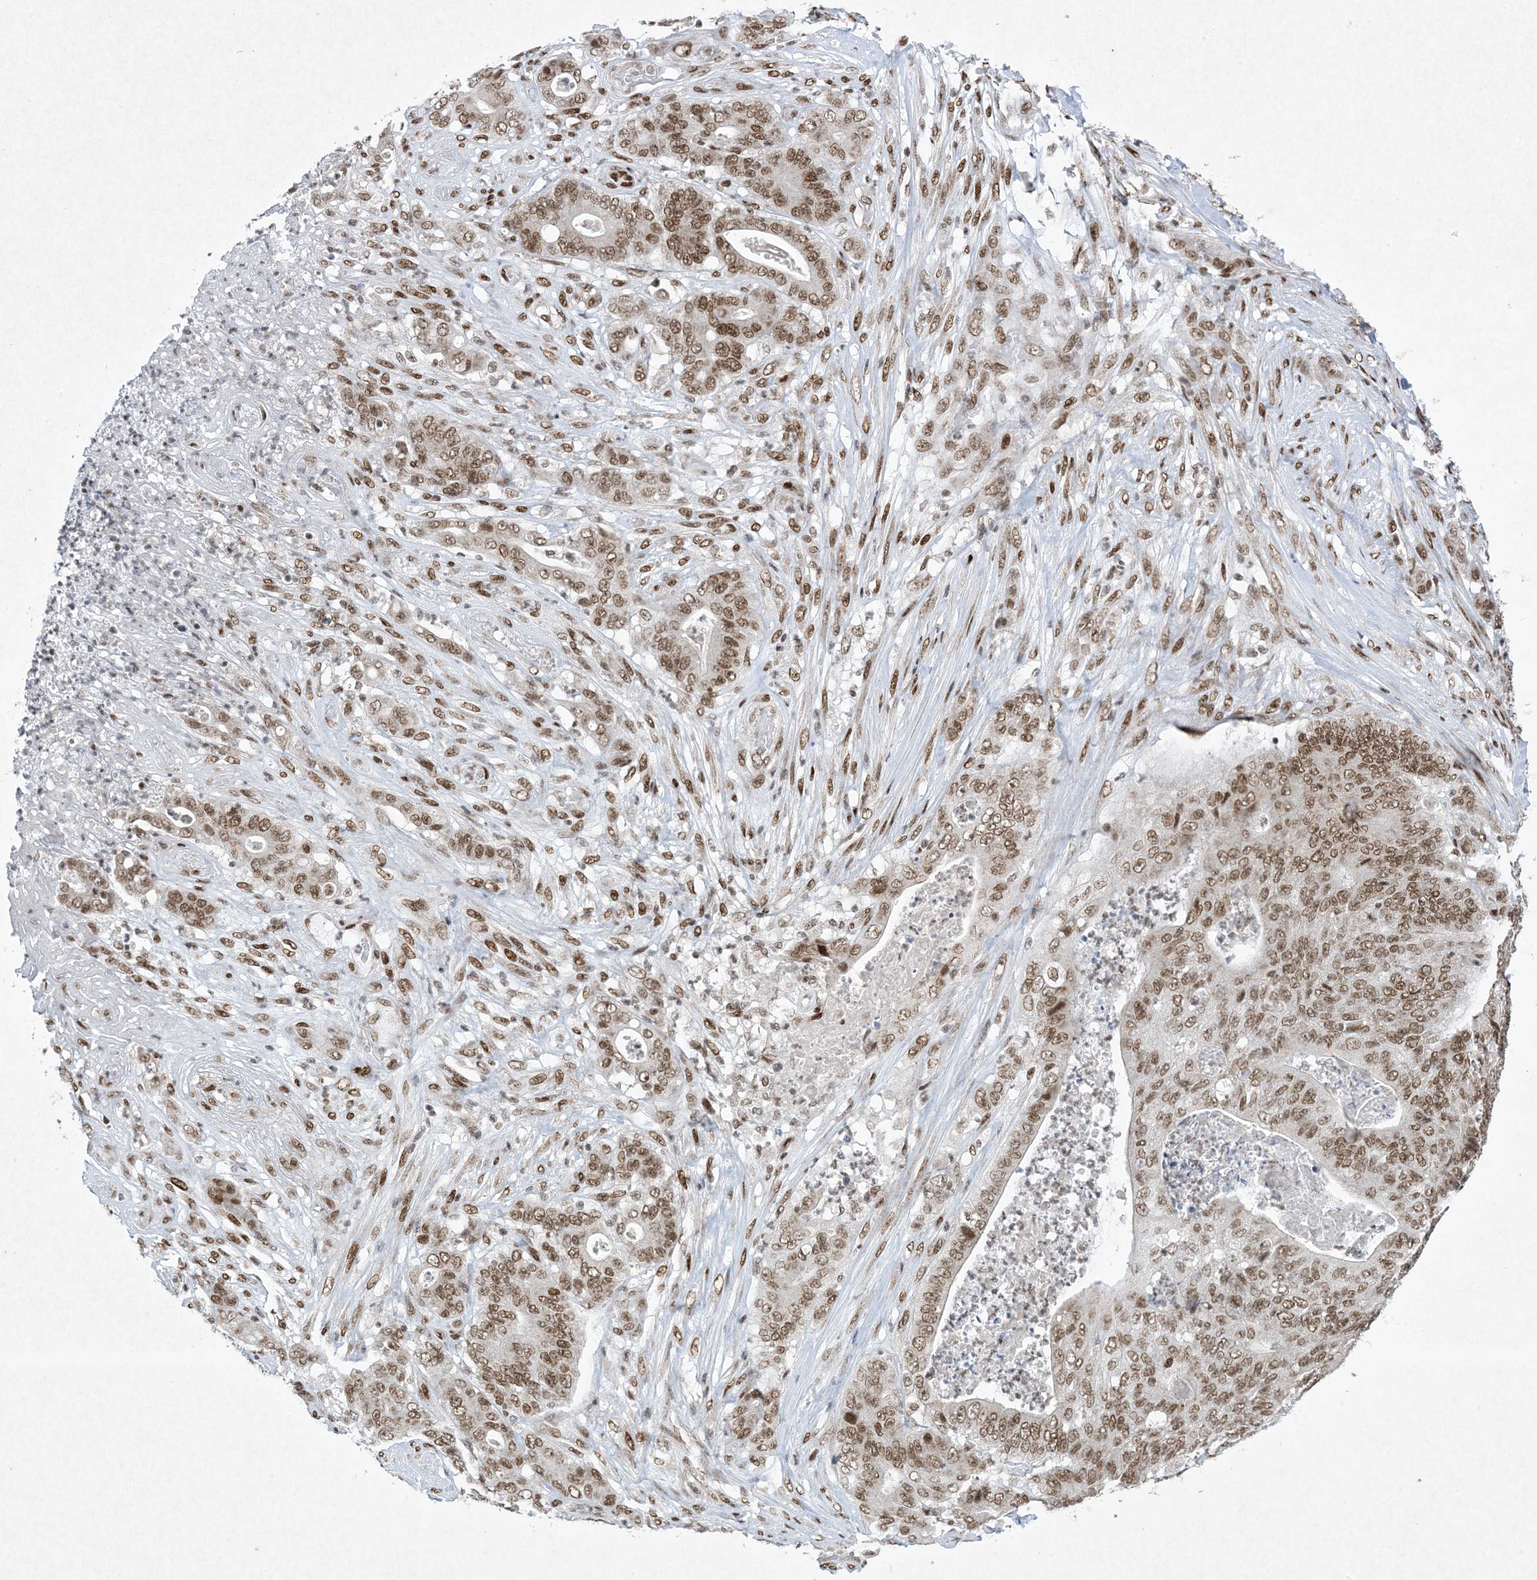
{"staining": {"intensity": "moderate", "quantity": ">75%", "location": "nuclear"}, "tissue": "stomach cancer", "cell_type": "Tumor cells", "image_type": "cancer", "snomed": [{"axis": "morphology", "description": "Adenocarcinoma, NOS"}, {"axis": "topography", "description": "Stomach"}], "caption": "Stomach cancer (adenocarcinoma) stained for a protein (brown) demonstrates moderate nuclear positive staining in approximately >75% of tumor cells.", "gene": "PKNOX2", "patient": {"sex": "female", "age": 73}}